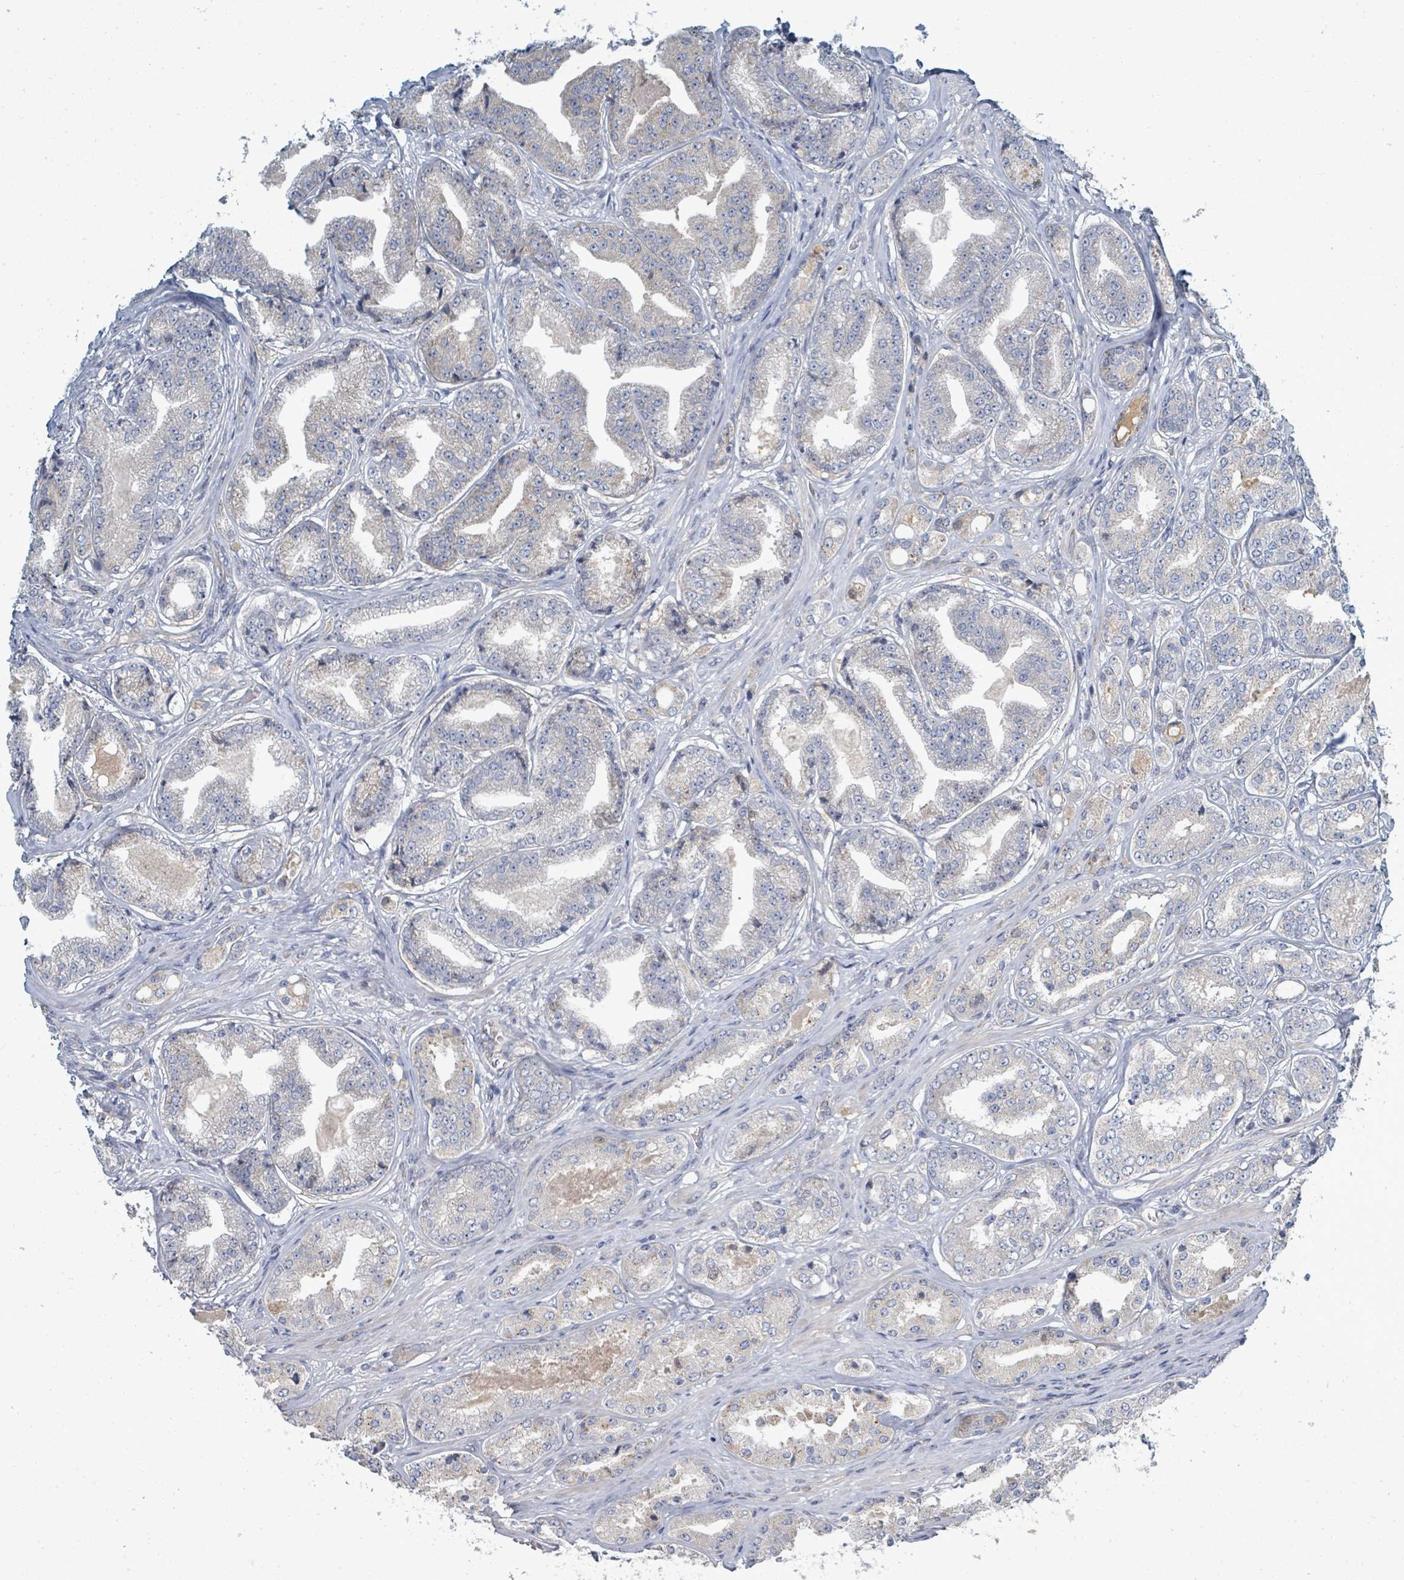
{"staining": {"intensity": "negative", "quantity": "none", "location": "none"}, "tissue": "prostate cancer", "cell_type": "Tumor cells", "image_type": "cancer", "snomed": [{"axis": "morphology", "description": "Adenocarcinoma, High grade"}, {"axis": "topography", "description": "Prostate"}], "caption": "The photomicrograph exhibits no significant positivity in tumor cells of prostate cancer (adenocarcinoma (high-grade)). (Stains: DAB IHC with hematoxylin counter stain, Microscopy: brightfield microscopy at high magnification).", "gene": "SLC25A23", "patient": {"sex": "male", "age": 63}}